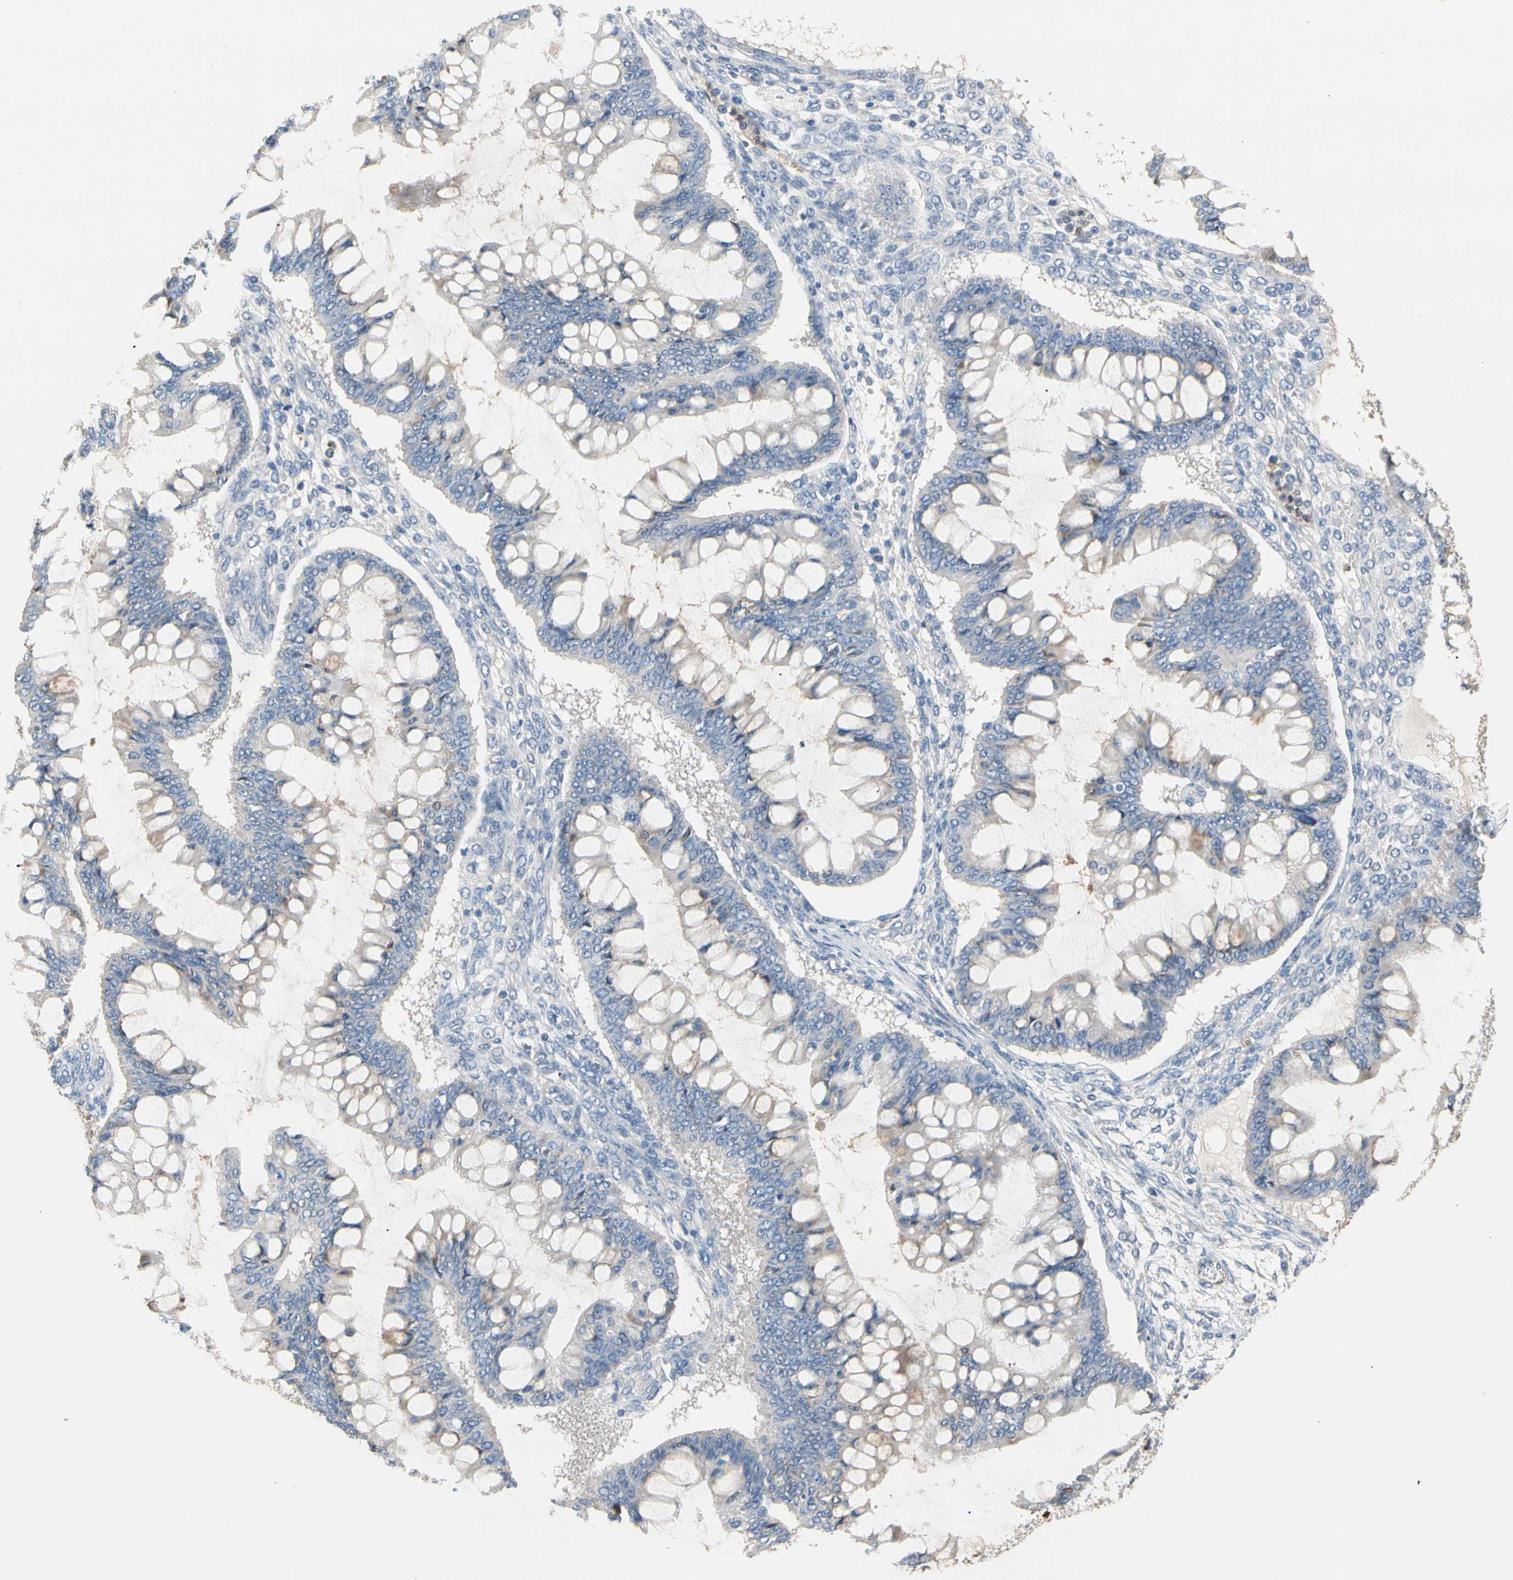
{"staining": {"intensity": "weak", "quantity": "<25%", "location": "cytoplasmic/membranous"}, "tissue": "ovarian cancer", "cell_type": "Tumor cells", "image_type": "cancer", "snomed": [{"axis": "morphology", "description": "Cystadenocarcinoma, mucinous, NOS"}, {"axis": "topography", "description": "Ovary"}], "caption": "Histopathology image shows no protein expression in tumor cells of ovarian mucinous cystadenocarcinoma tissue.", "gene": "BBOX1", "patient": {"sex": "female", "age": 73}}